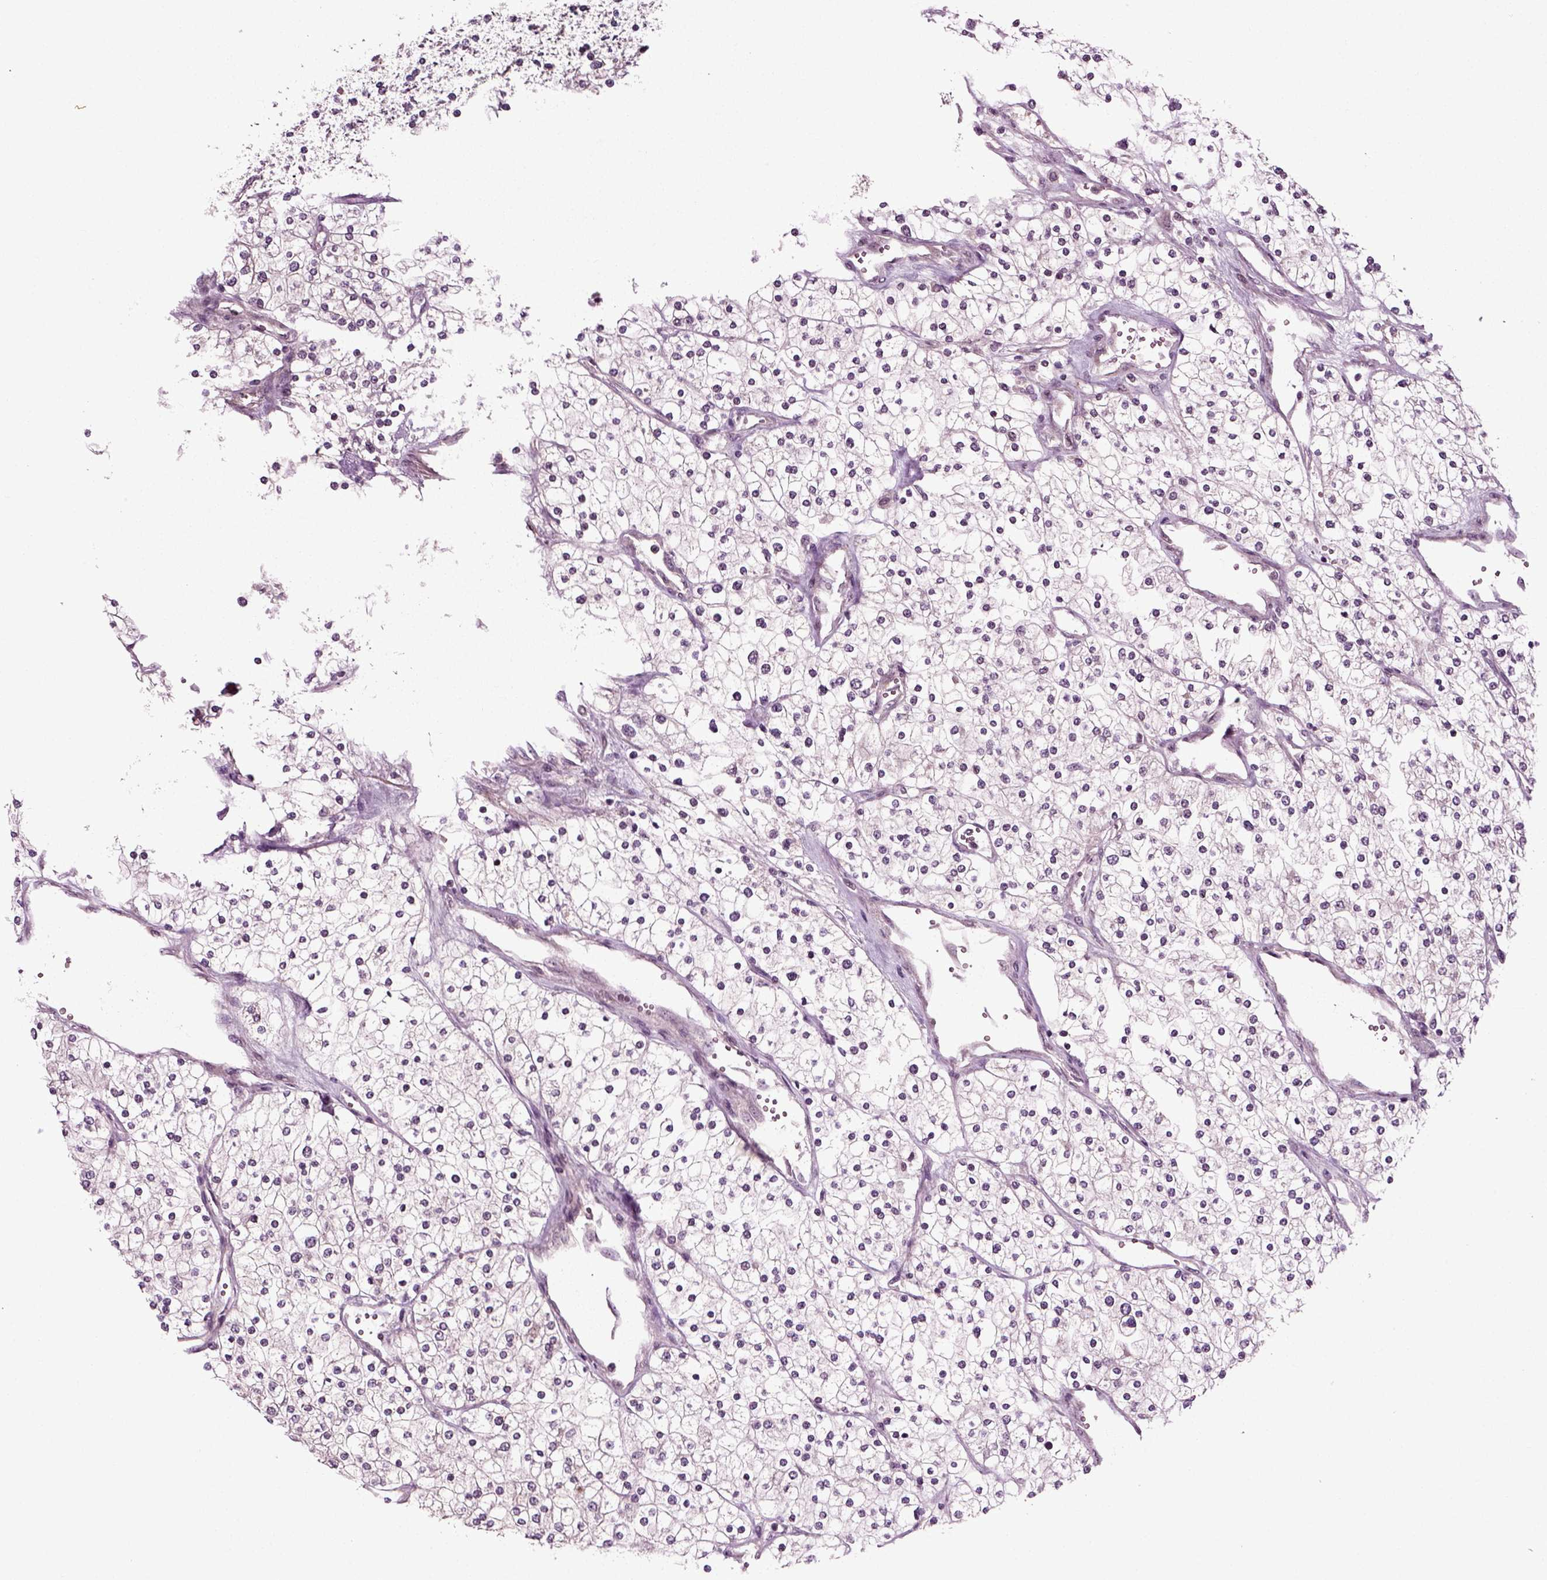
{"staining": {"intensity": "negative", "quantity": "none", "location": "none"}, "tissue": "renal cancer", "cell_type": "Tumor cells", "image_type": "cancer", "snomed": [{"axis": "morphology", "description": "Adenocarcinoma, NOS"}, {"axis": "topography", "description": "Kidney"}], "caption": "Immunohistochemistry (IHC) histopathology image of neoplastic tissue: adenocarcinoma (renal) stained with DAB (3,3'-diaminobenzidine) reveals no significant protein staining in tumor cells.", "gene": "KNSTRN", "patient": {"sex": "male", "age": 80}}